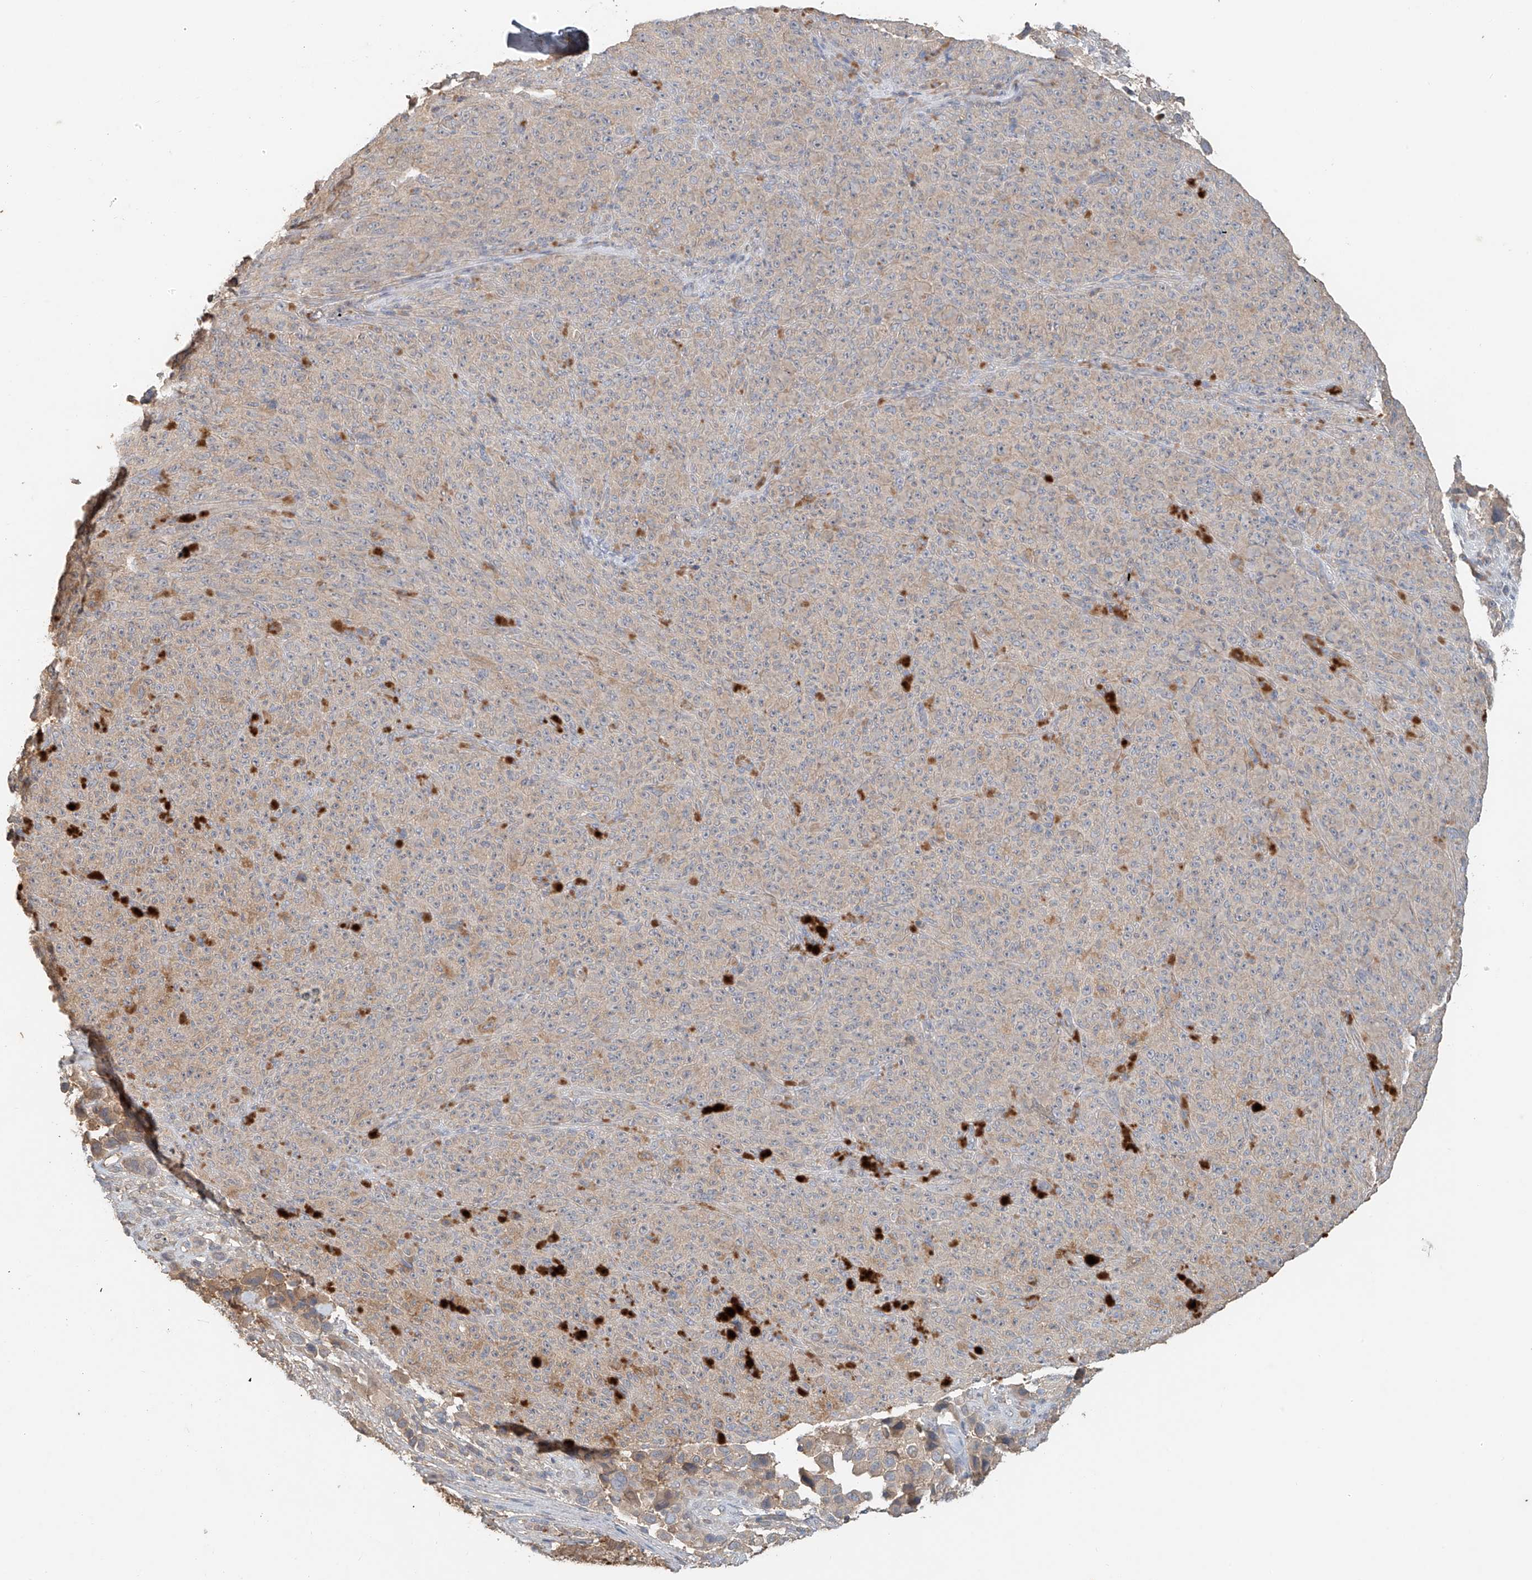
{"staining": {"intensity": "weak", "quantity": "<25%", "location": "cytoplasmic/membranous"}, "tissue": "melanoma", "cell_type": "Tumor cells", "image_type": "cancer", "snomed": [{"axis": "morphology", "description": "Malignant melanoma, NOS"}, {"axis": "topography", "description": "Skin"}], "caption": "High power microscopy histopathology image of an immunohistochemistry (IHC) micrograph of melanoma, revealing no significant staining in tumor cells.", "gene": "GNB1L", "patient": {"sex": "female", "age": 82}}